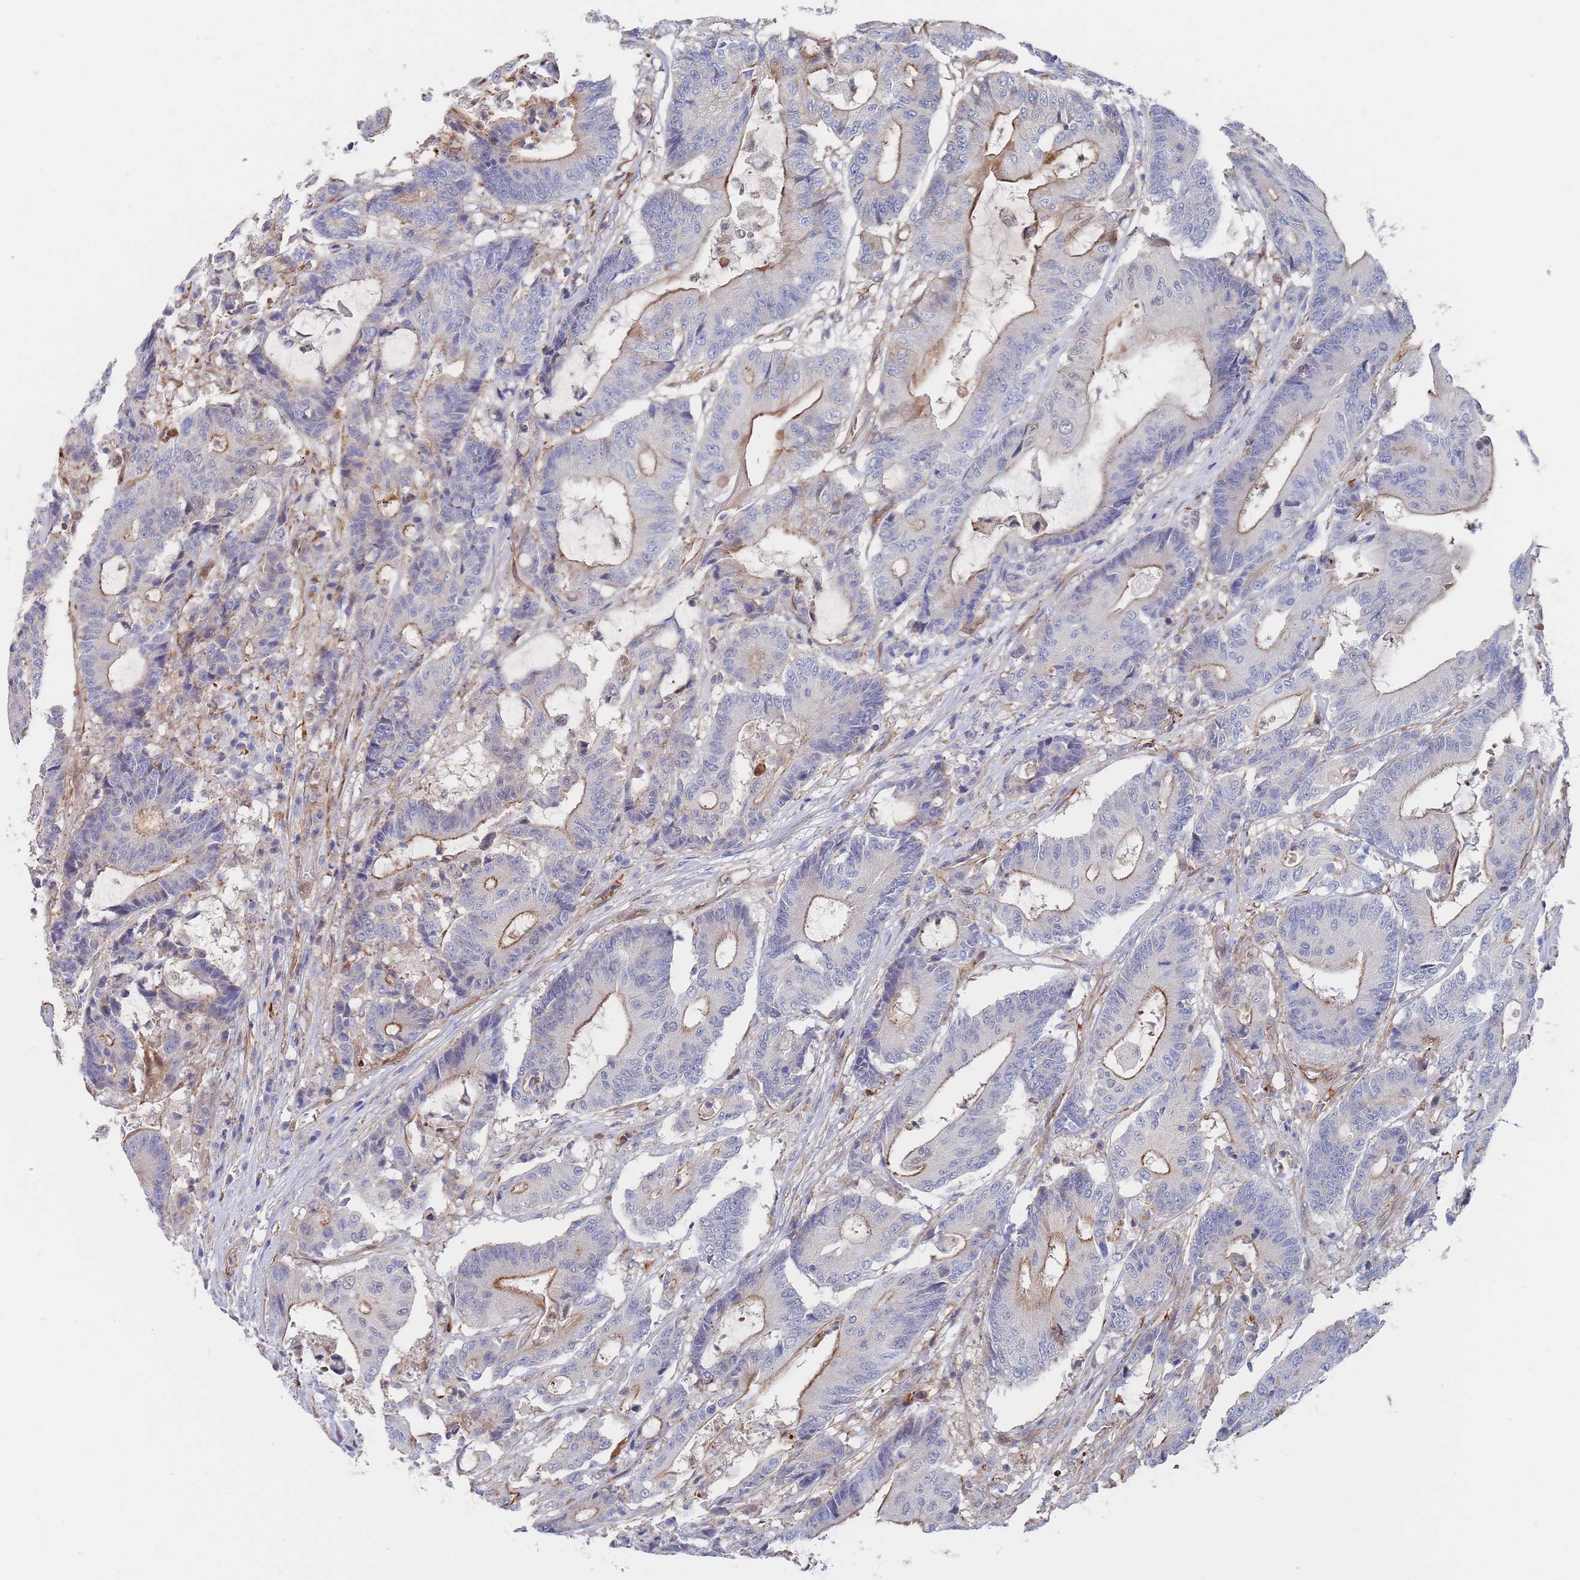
{"staining": {"intensity": "moderate", "quantity": "<25%", "location": "cytoplasmic/membranous"}, "tissue": "colorectal cancer", "cell_type": "Tumor cells", "image_type": "cancer", "snomed": [{"axis": "morphology", "description": "Adenocarcinoma, NOS"}, {"axis": "topography", "description": "Colon"}], "caption": "A photomicrograph showing moderate cytoplasmic/membranous expression in approximately <25% of tumor cells in colorectal cancer (adenocarcinoma), as visualized by brown immunohistochemical staining.", "gene": "G6PC1", "patient": {"sex": "female", "age": 84}}